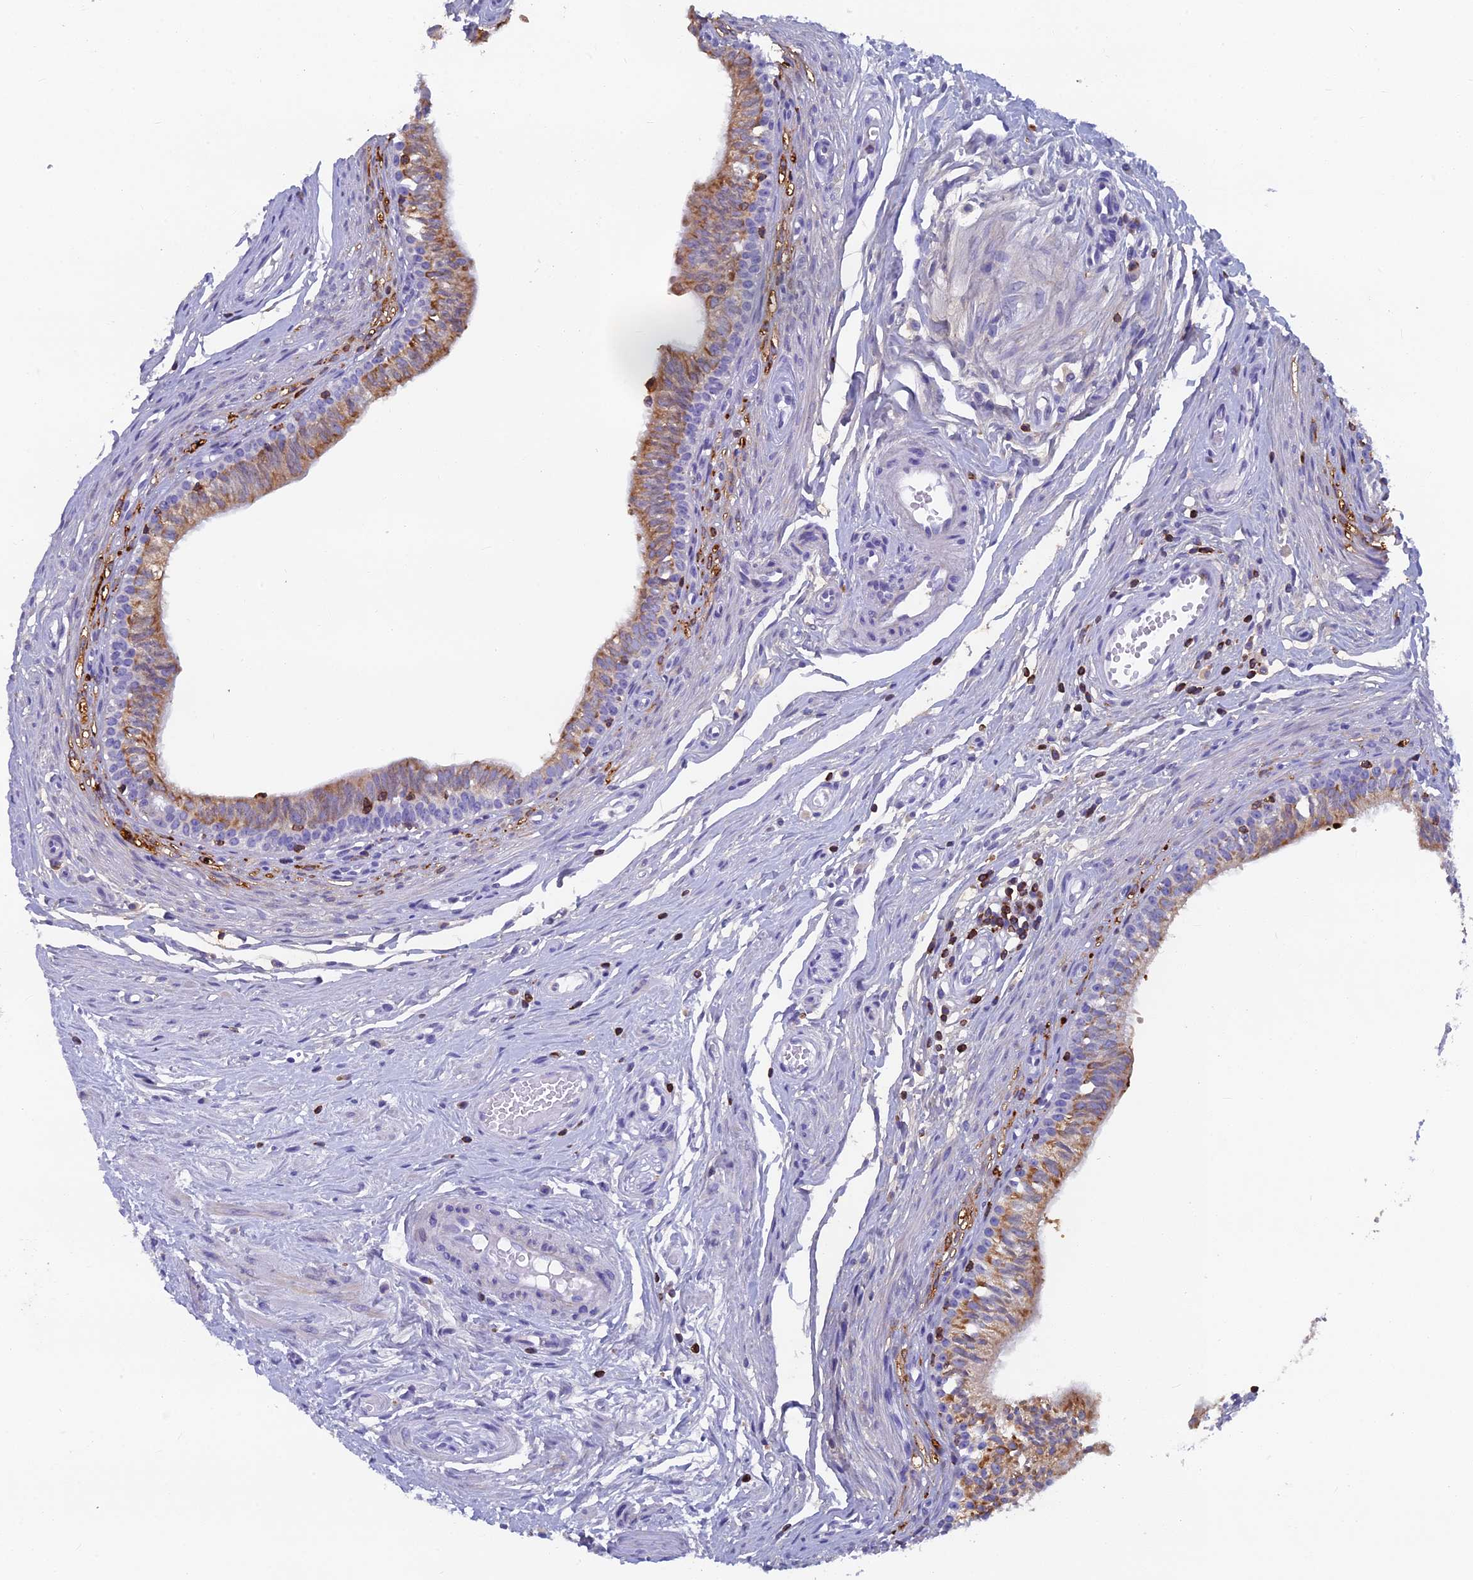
{"staining": {"intensity": "moderate", "quantity": ">75%", "location": "cytoplasmic/membranous"}, "tissue": "epididymis", "cell_type": "Glandular cells", "image_type": "normal", "snomed": [{"axis": "morphology", "description": "Normal tissue, NOS"}, {"axis": "topography", "description": "Epididymis, spermatic cord, NOS"}], "caption": "Immunohistochemical staining of benign human epididymis reveals moderate cytoplasmic/membranous protein positivity in approximately >75% of glandular cells.", "gene": "ABI3BP", "patient": {"sex": "male", "age": 22}}